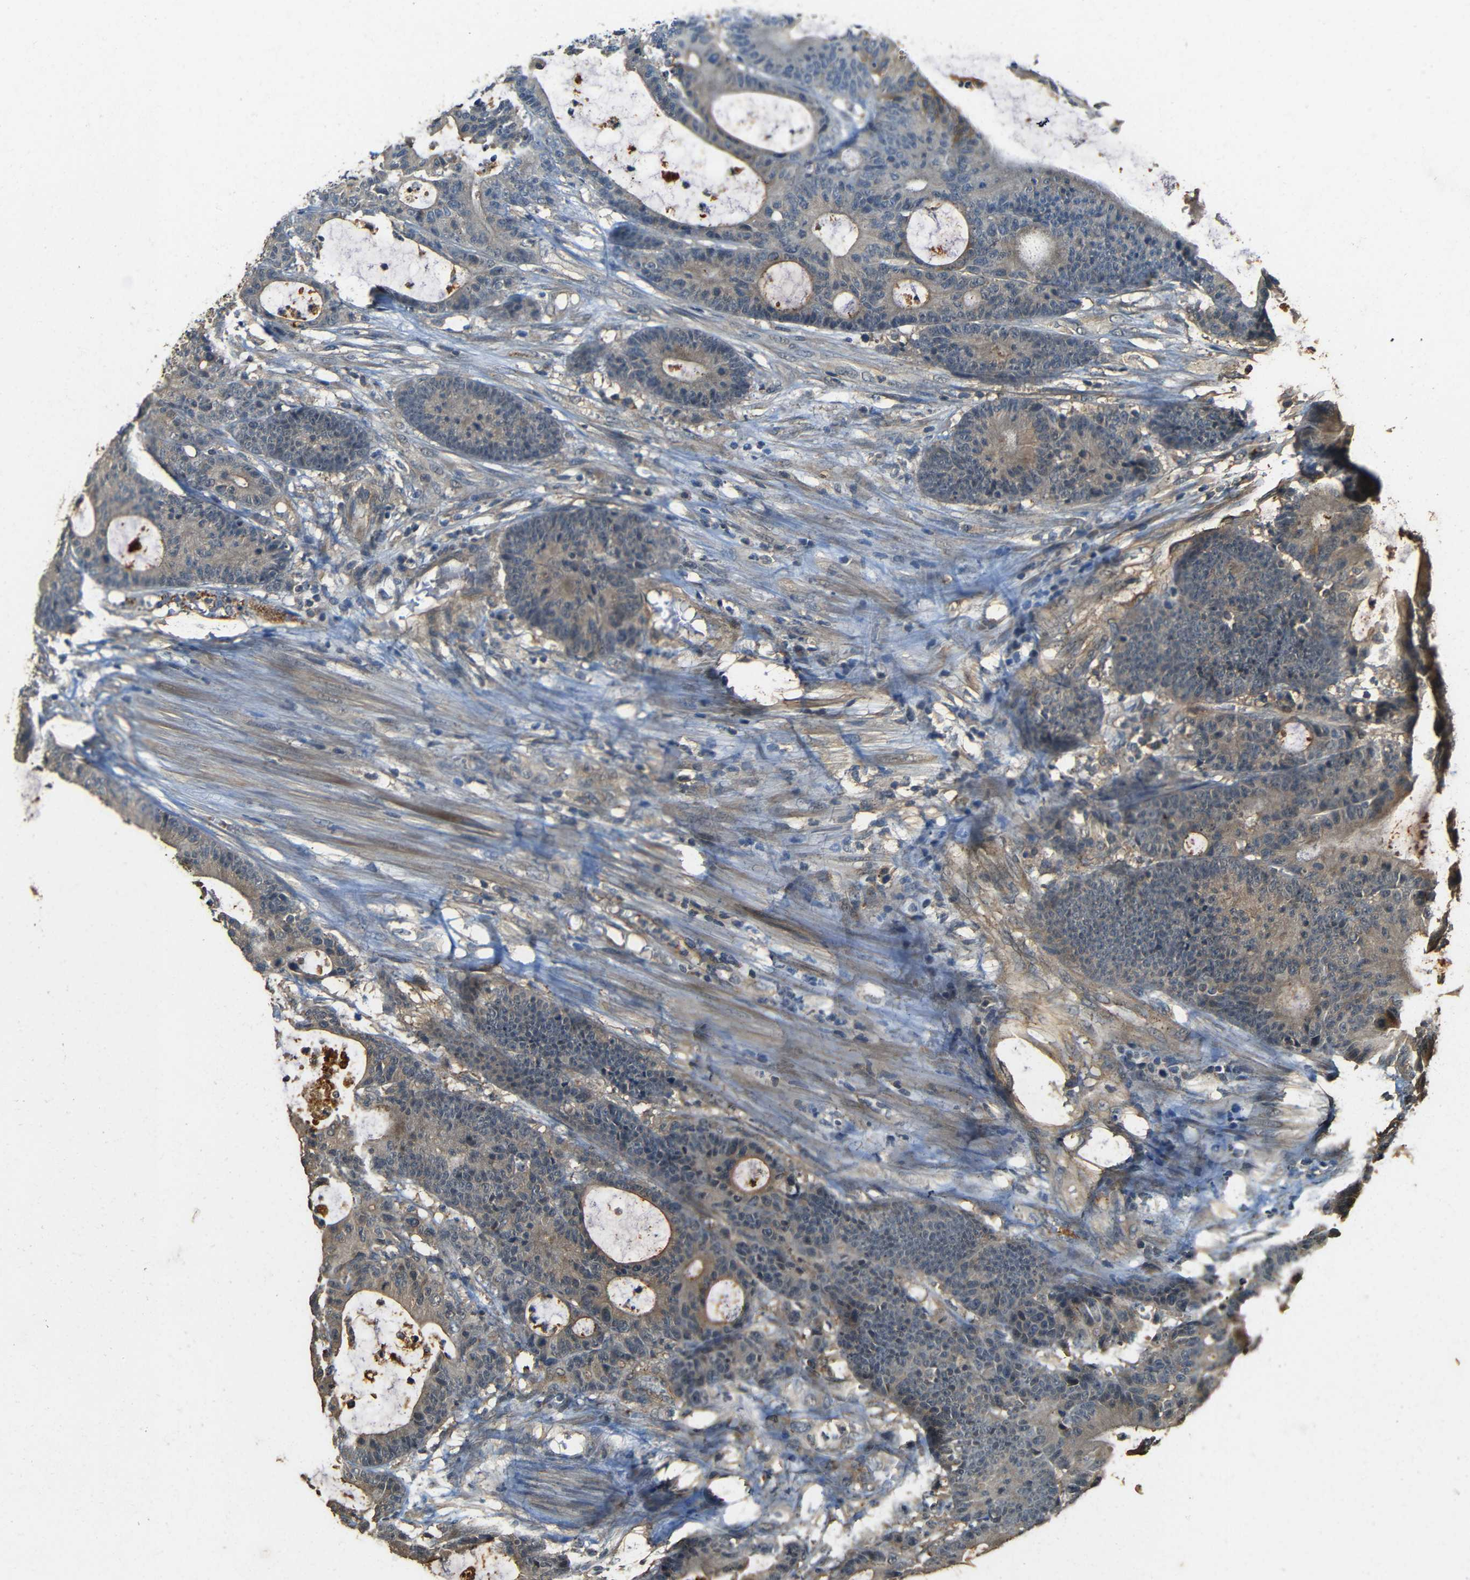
{"staining": {"intensity": "weak", "quantity": ">75%", "location": "cytoplasmic/membranous"}, "tissue": "colorectal cancer", "cell_type": "Tumor cells", "image_type": "cancer", "snomed": [{"axis": "morphology", "description": "Adenocarcinoma, NOS"}, {"axis": "topography", "description": "Colon"}], "caption": "A brown stain highlights weak cytoplasmic/membranous staining of a protein in human colorectal cancer tumor cells.", "gene": "PDE5A", "patient": {"sex": "female", "age": 84}}